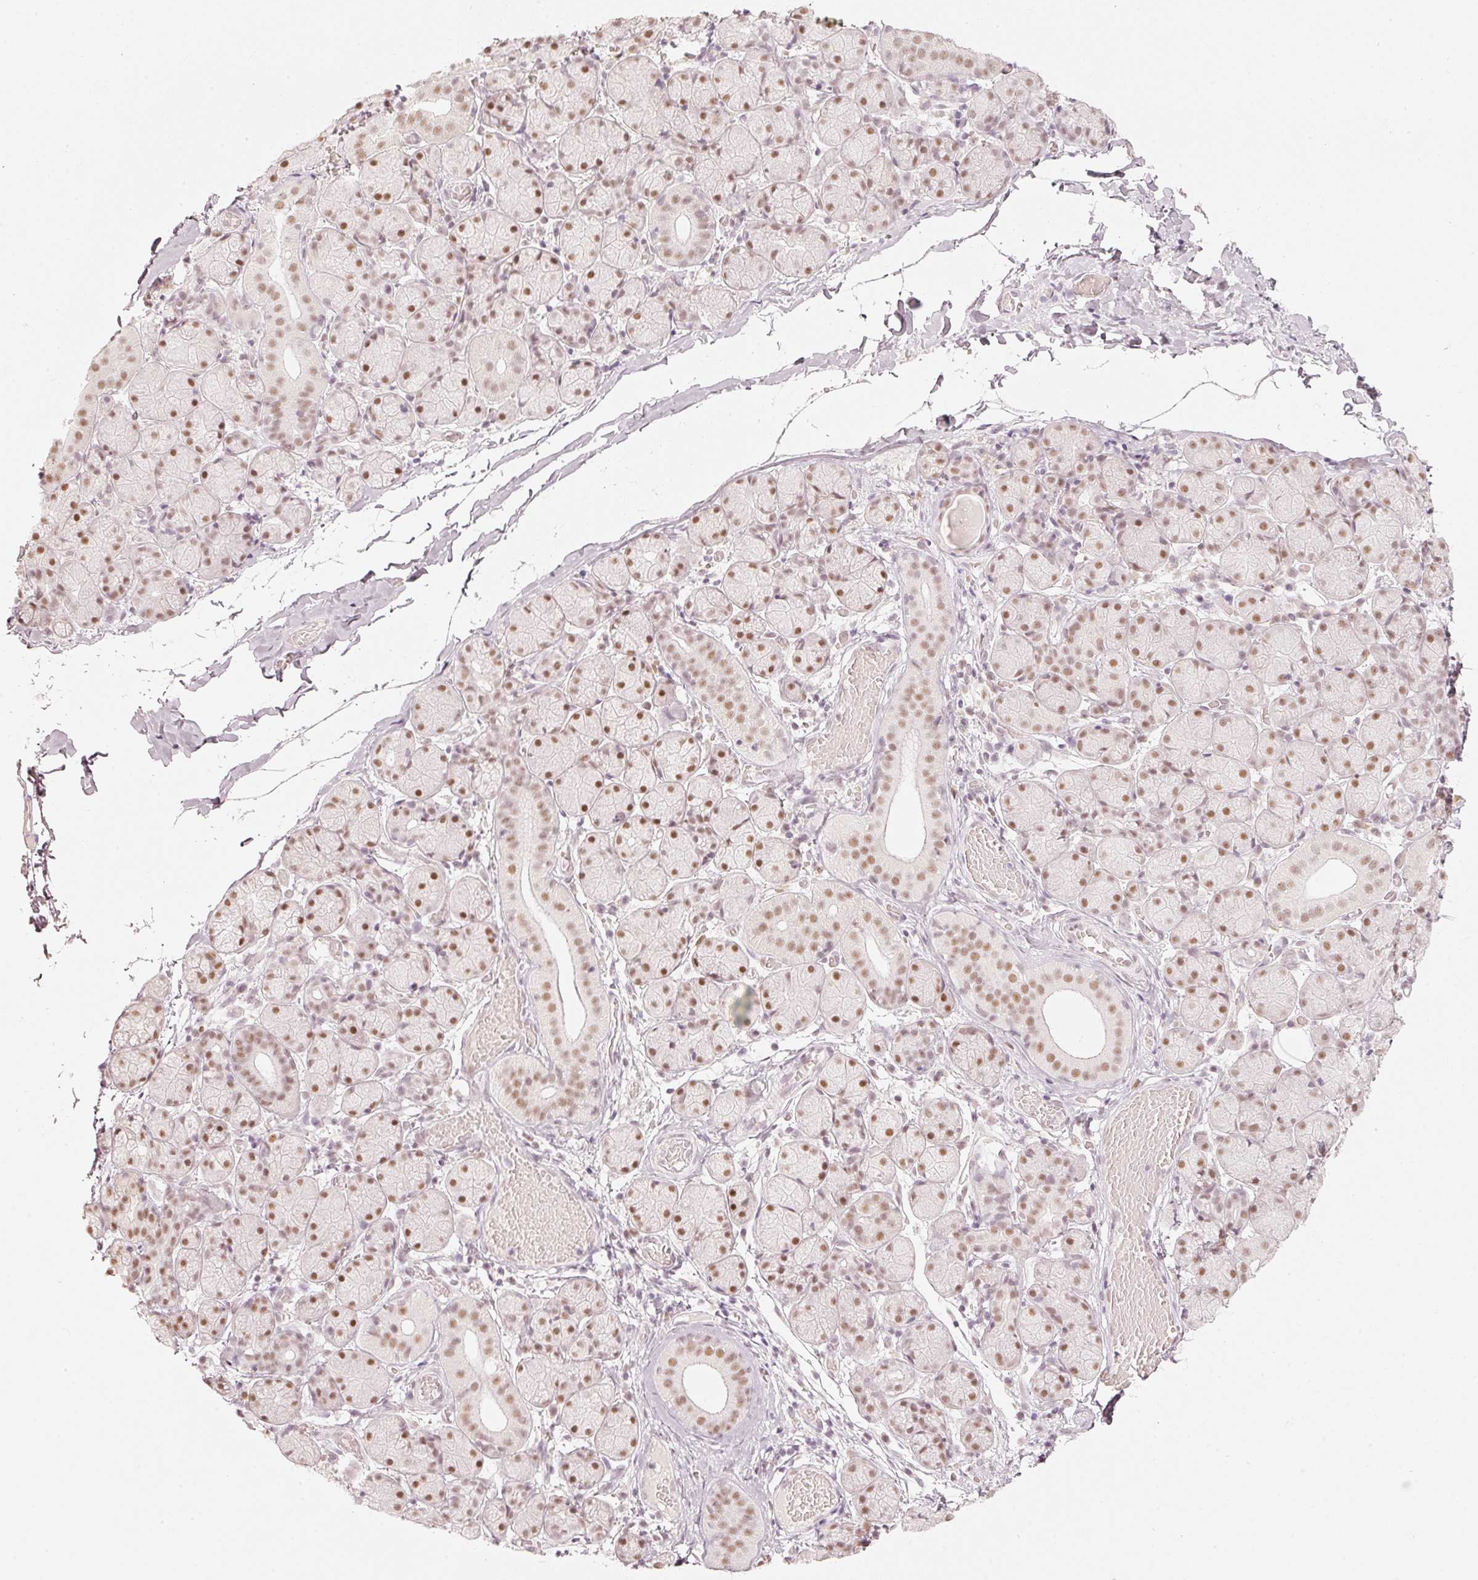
{"staining": {"intensity": "moderate", "quantity": ">75%", "location": "nuclear"}, "tissue": "salivary gland", "cell_type": "Glandular cells", "image_type": "normal", "snomed": [{"axis": "morphology", "description": "Normal tissue, NOS"}, {"axis": "topography", "description": "Salivary gland"}], "caption": "Moderate nuclear expression for a protein is seen in about >75% of glandular cells of normal salivary gland using immunohistochemistry (IHC).", "gene": "PPP1R10", "patient": {"sex": "female", "age": 24}}